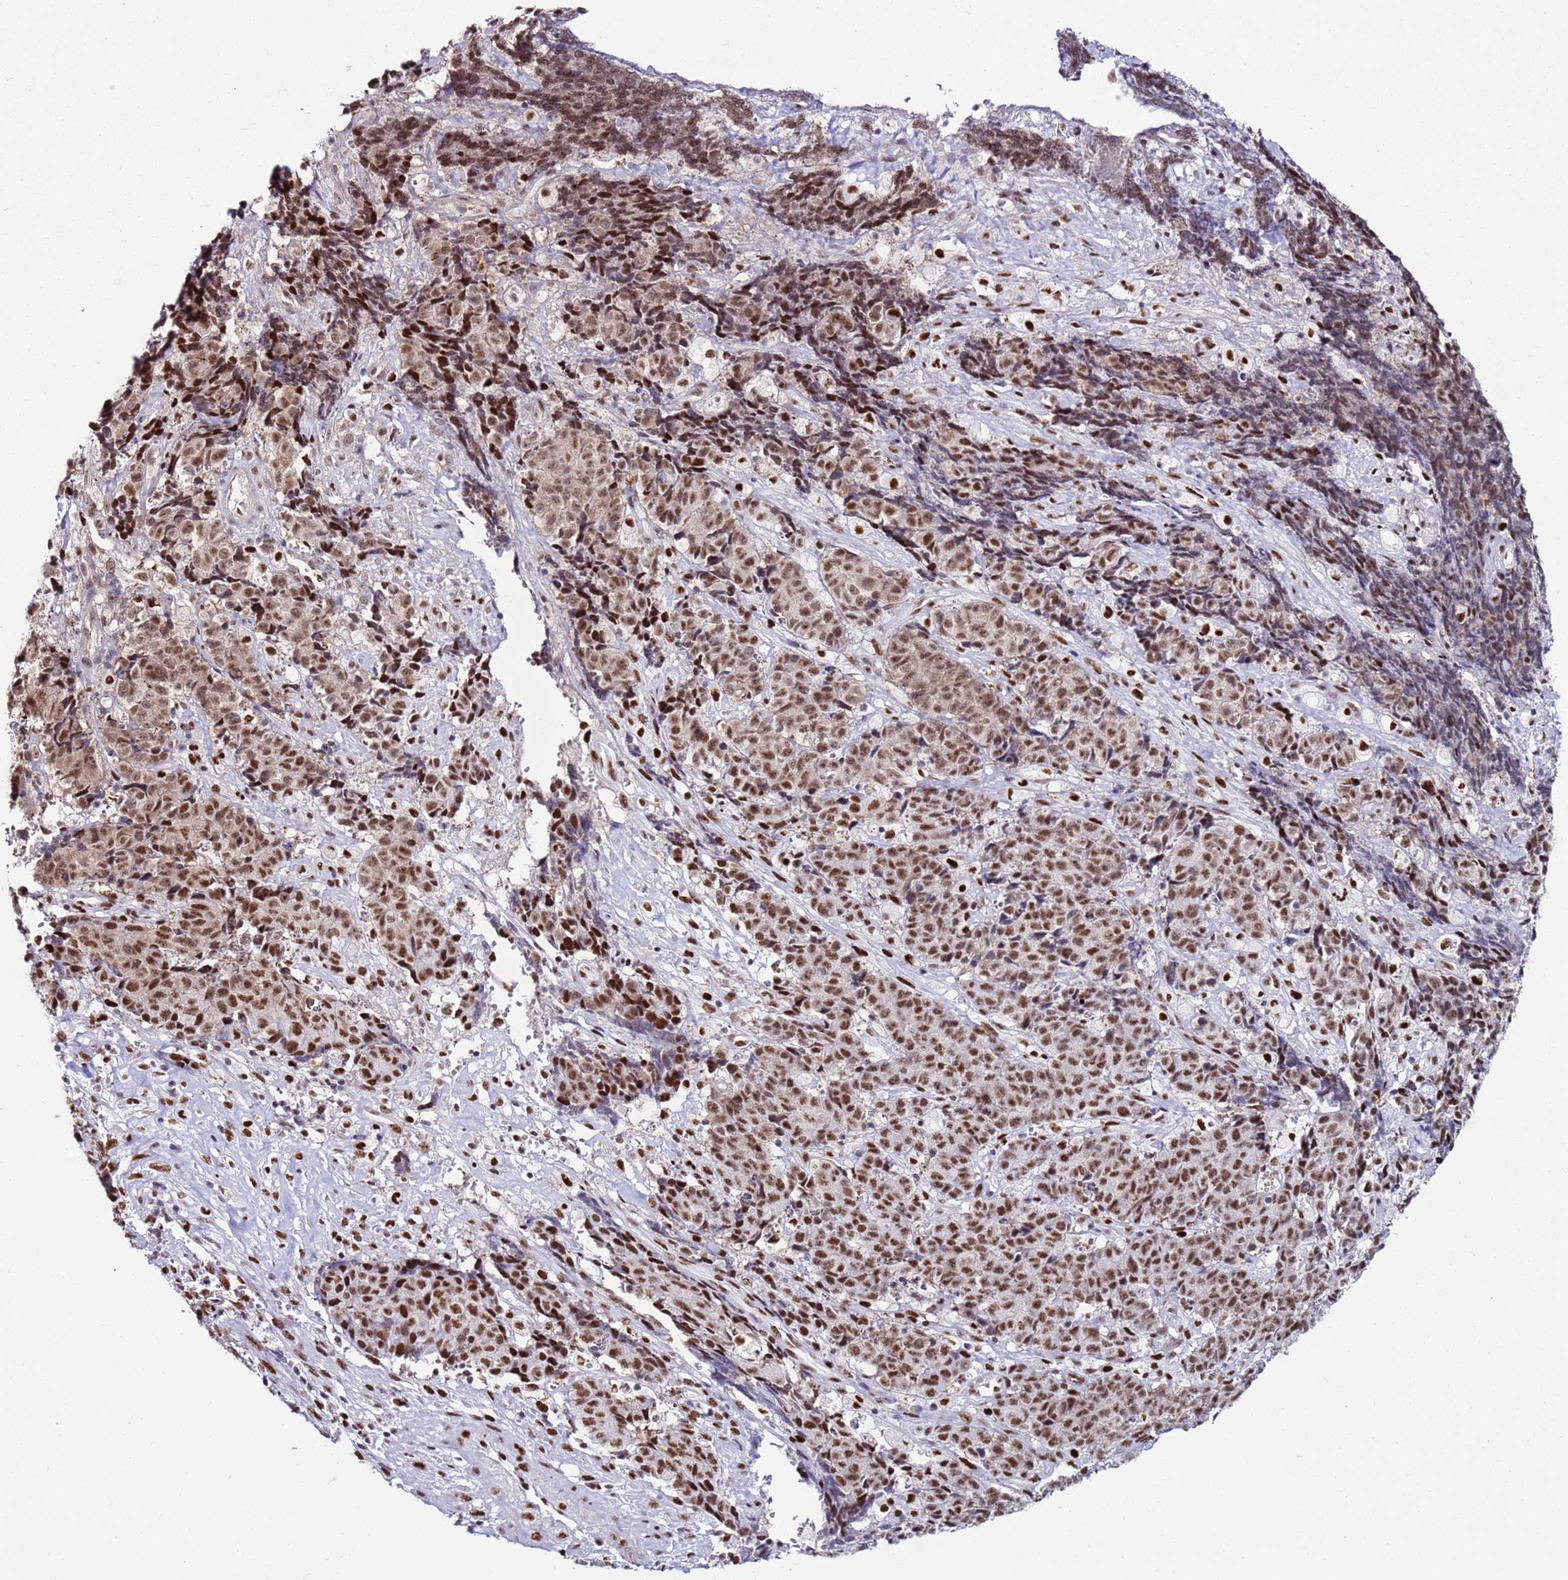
{"staining": {"intensity": "strong", "quantity": ">75%", "location": "nuclear"}, "tissue": "ovarian cancer", "cell_type": "Tumor cells", "image_type": "cancer", "snomed": [{"axis": "morphology", "description": "Carcinoma, endometroid"}, {"axis": "topography", "description": "Ovary"}], "caption": "Endometroid carcinoma (ovarian) stained with DAB immunohistochemistry reveals high levels of strong nuclear staining in about >75% of tumor cells.", "gene": "KPNA4", "patient": {"sex": "female", "age": 42}}